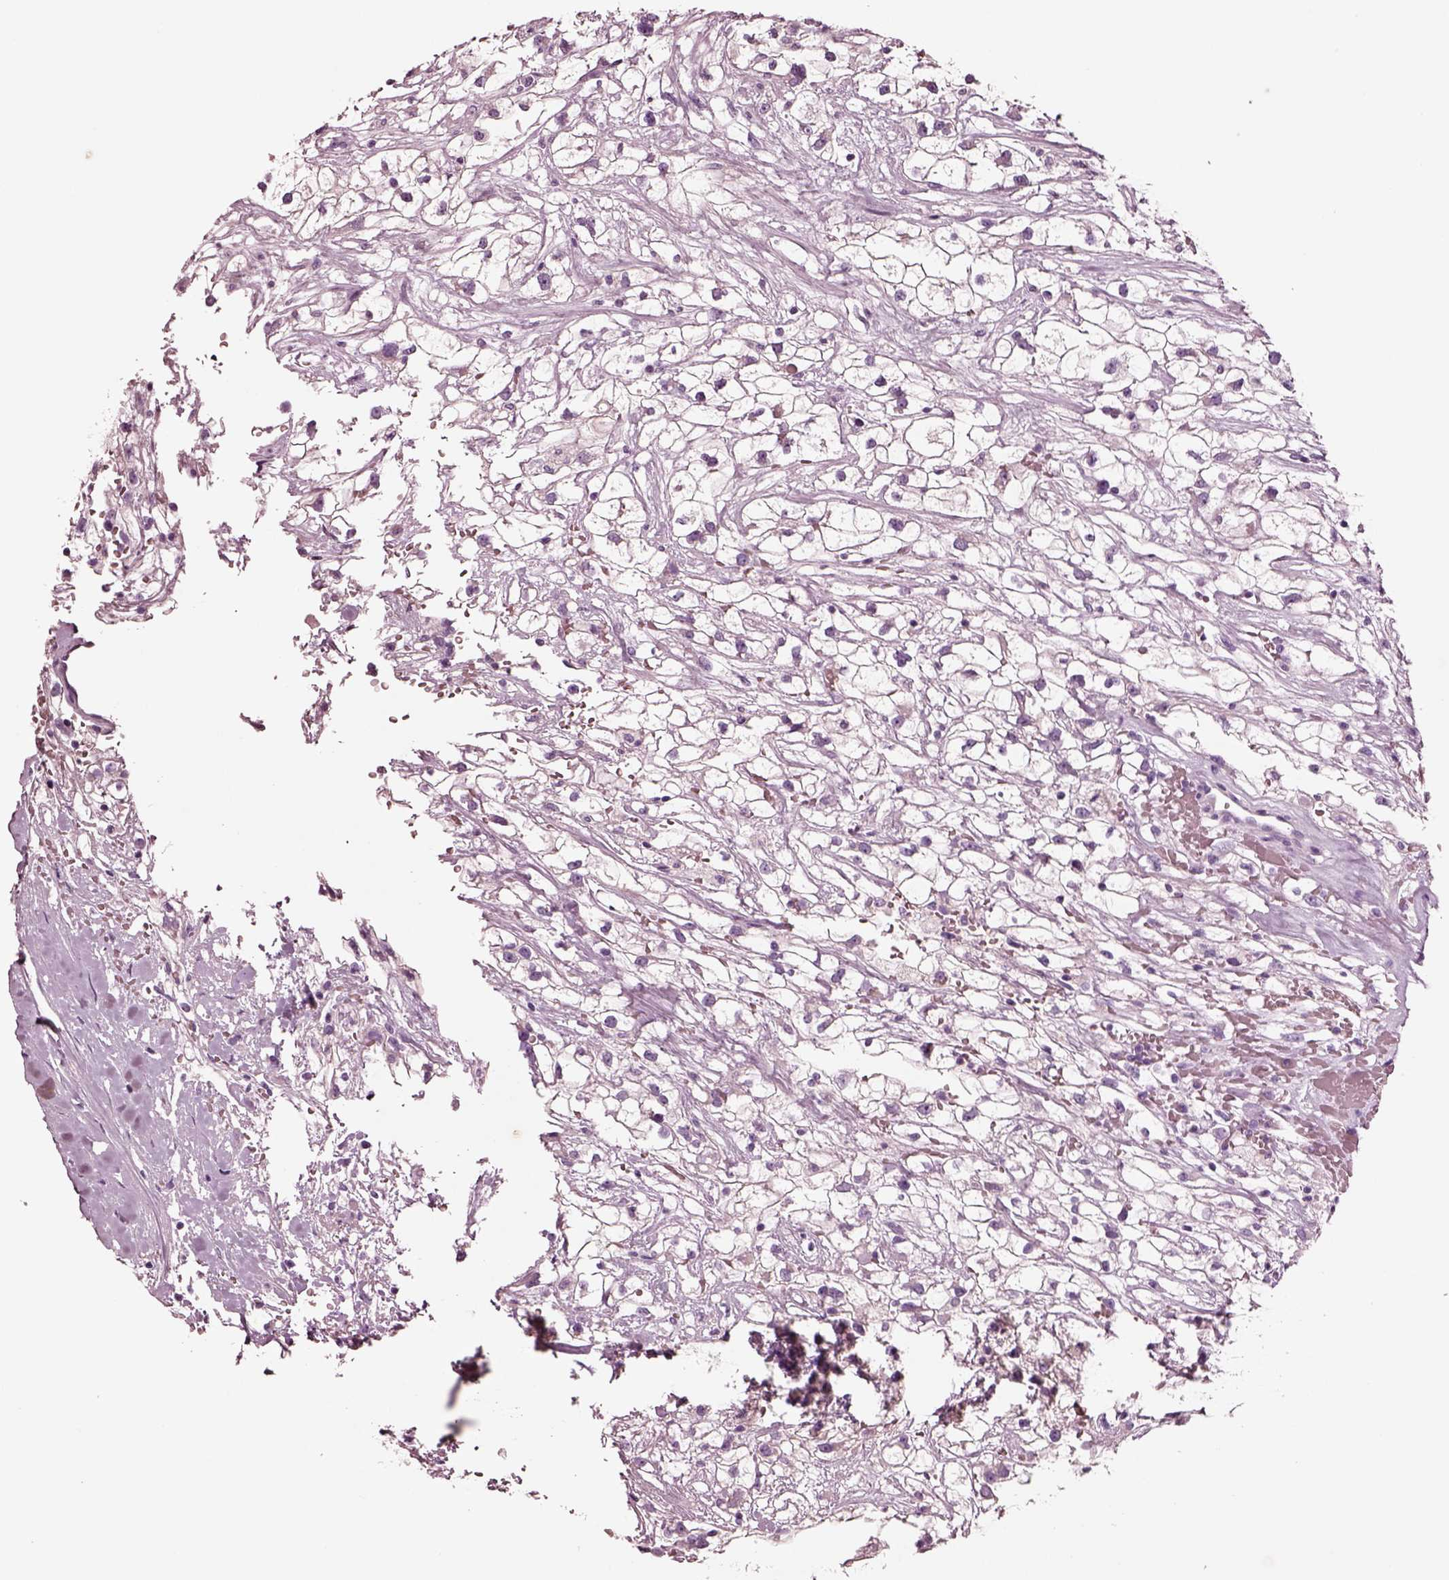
{"staining": {"intensity": "negative", "quantity": "none", "location": "none"}, "tissue": "renal cancer", "cell_type": "Tumor cells", "image_type": "cancer", "snomed": [{"axis": "morphology", "description": "Adenocarcinoma, NOS"}, {"axis": "topography", "description": "Kidney"}], "caption": "Immunohistochemical staining of adenocarcinoma (renal) displays no significant positivity in tumor cells.", "gene": "NMRK2", "patient": {"sex": "male", "age": 59}}